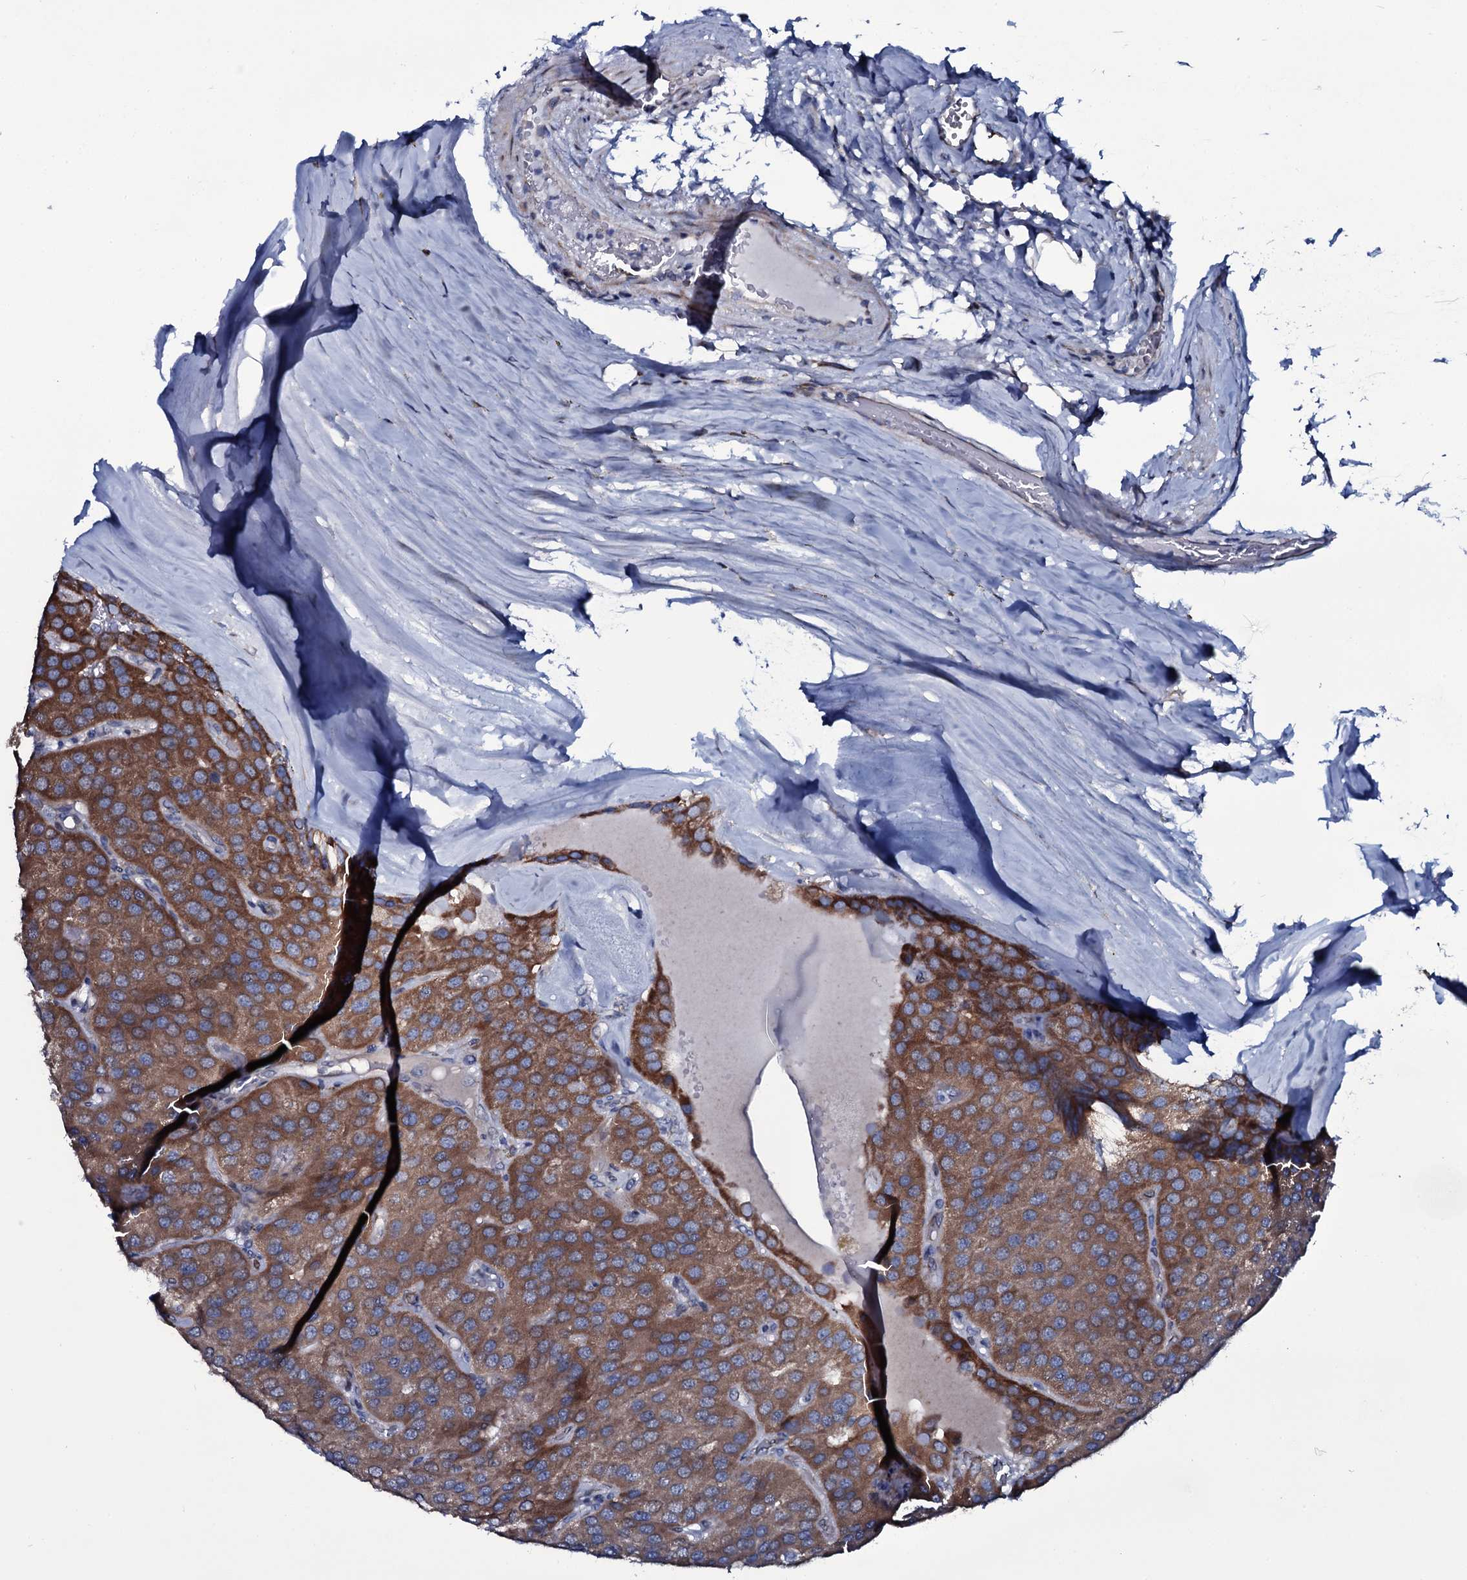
{"staining": {"intensity": "moderate", "quantity": ">75%", "location": "cytoplasmic/membranous"}, "tissue": "parathyroid gland", "cell_type": "Glandular cells", "image_type": "normal", "snomed": [{"axis": "morphology", "description": "Normal tissue, NOS"}, {"axis": "morphology", "description": "Adenoma, NOS"}, {"axis": "topography", "description": "Parathyroid gland"}], "caption": "Protein staining reveals moderate cytoplasmic/membranous positivity in approximately >75% of glandular cells in unremarkable parathyroid gland. (Brightfield microscopy of DAB IHC at high magnification).", "gene": "WIPF3", "patient": {"sex": "female", "age": 86}}